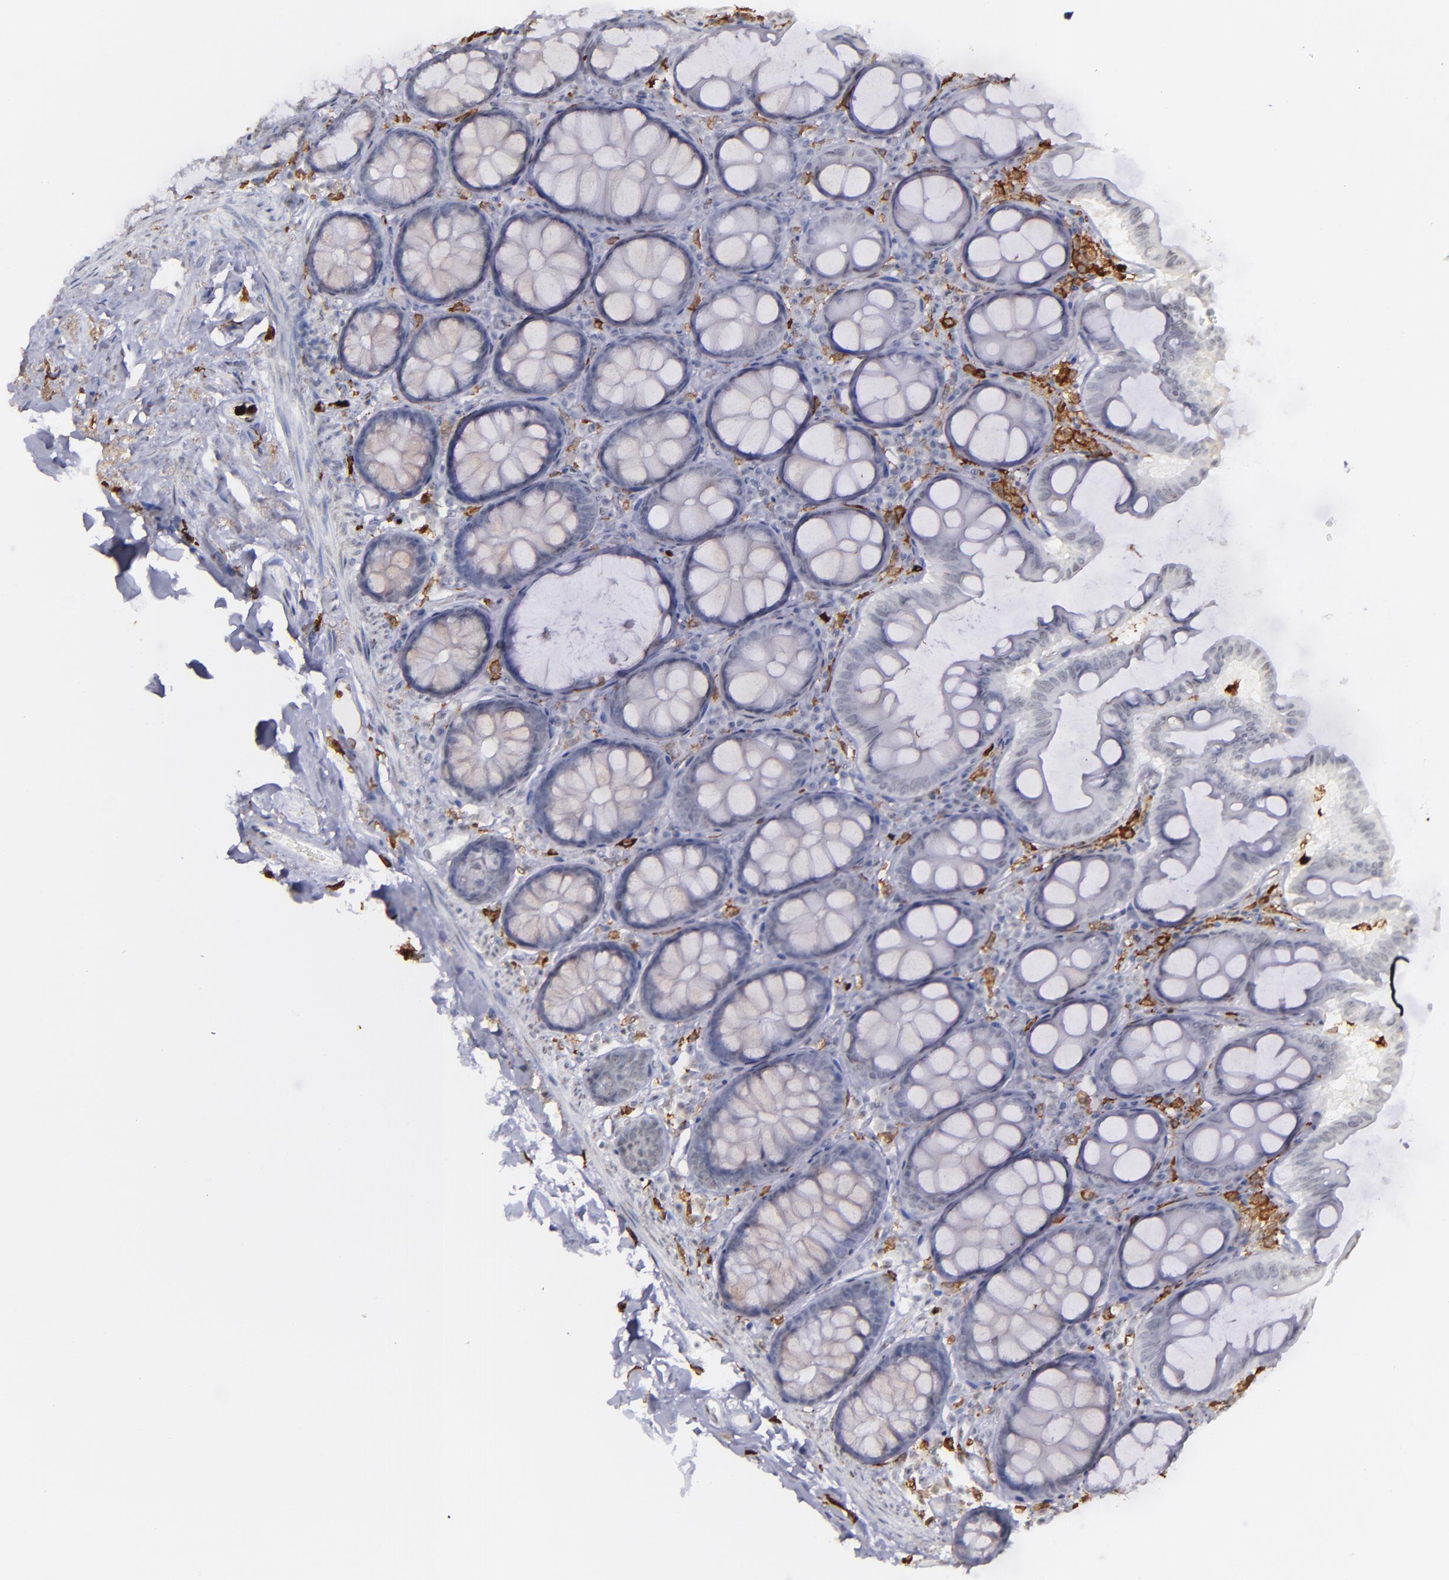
{"staining": {"intensity": "negative", "quantity": "none", "location": "none"}, "tissue": "colon", "cell_type": "Endothelial cells", "image_type": "normal", "snomed": [{"axis": "morphology", "description": "Normal tissue, NOS"}, {"axis": "topography", "description": "Colon"}], "caption": "The immunohistochemistry image has no significant expression in endothelial cells of colon. (DAB IHC, high magnification).", "gene": "NCF2", "patient": {"sex": "female", "age": 61}}